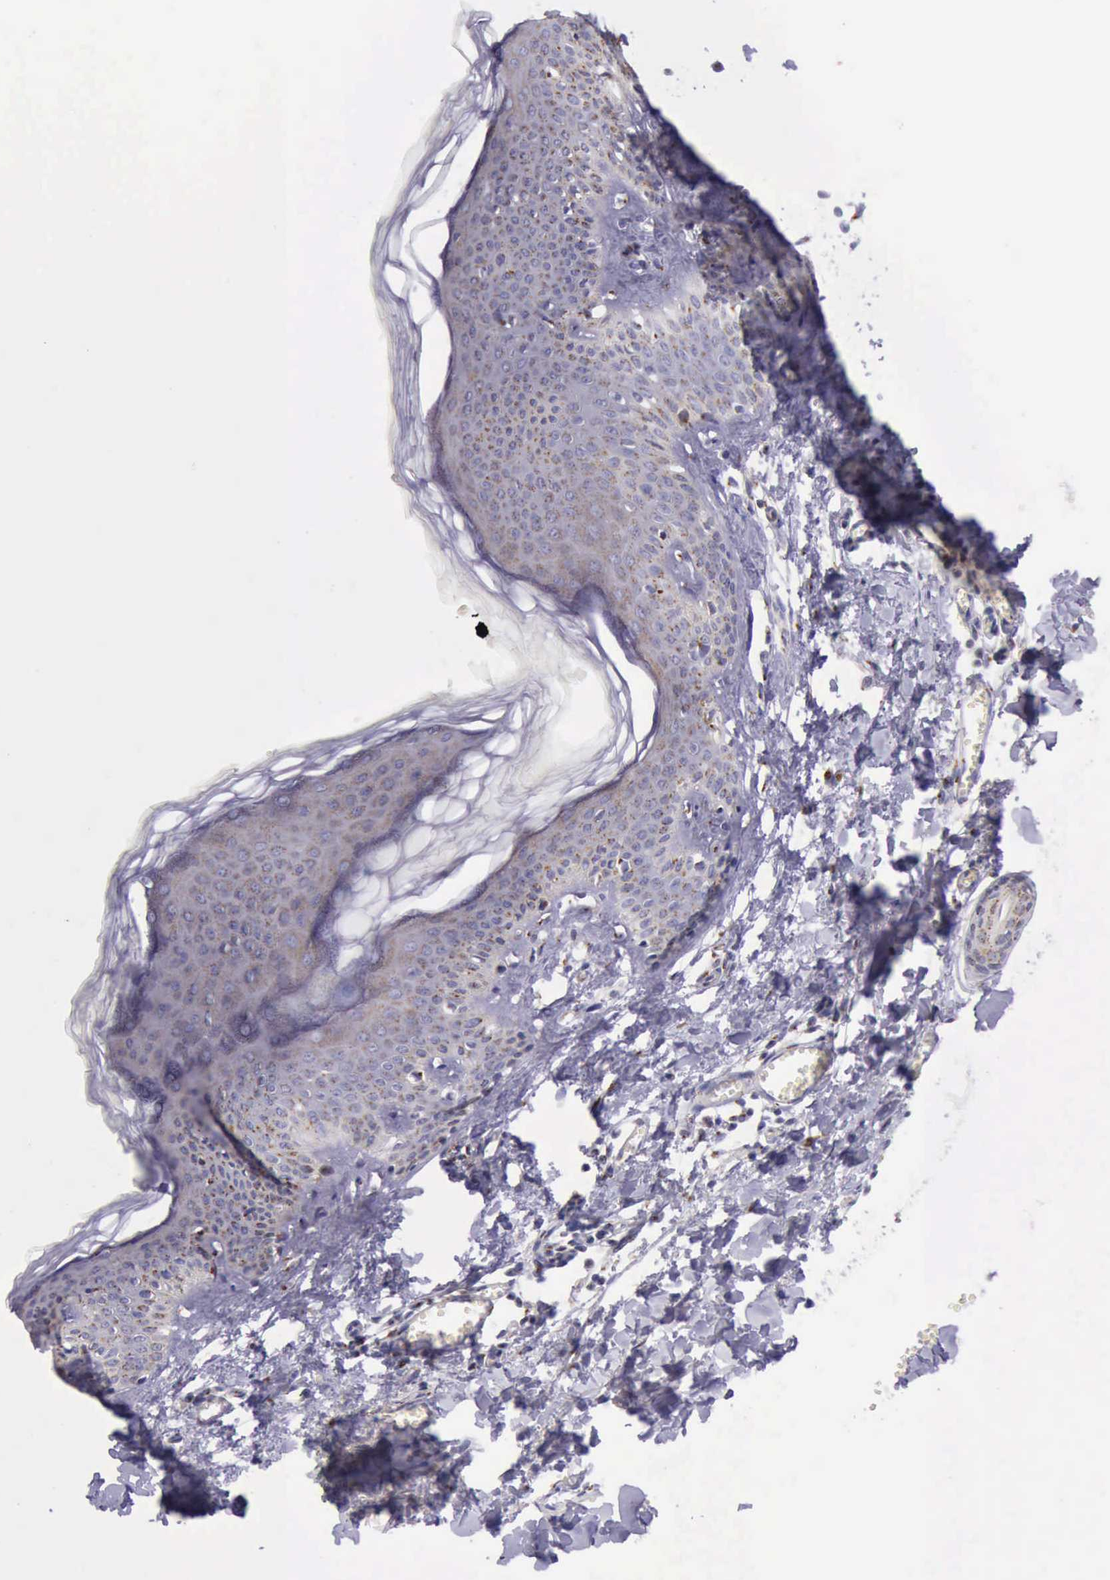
{"staining": {"intensity": "negative", "quantity": "none", "location": "none"}, "tissue": "skin", "cell_type": "Fibroblasts", "image_type": "normal", "snomed": [{"axis": "morphology", "description": "Normal tissue, NOS"}, {"axis": "morphology", "description": "Sarcoma, NOS"}, {"axis": "topography", "description": "Skin"}, {"axis": "topography", "description": "Soft tissue"}], "caption": "High power microscopy image of an IHC micrograph of benign skin, revealing no significant positivity in fibroblasts.", "gene": "GOLGA5", "patient": {"sex": "female", "age": 51}}